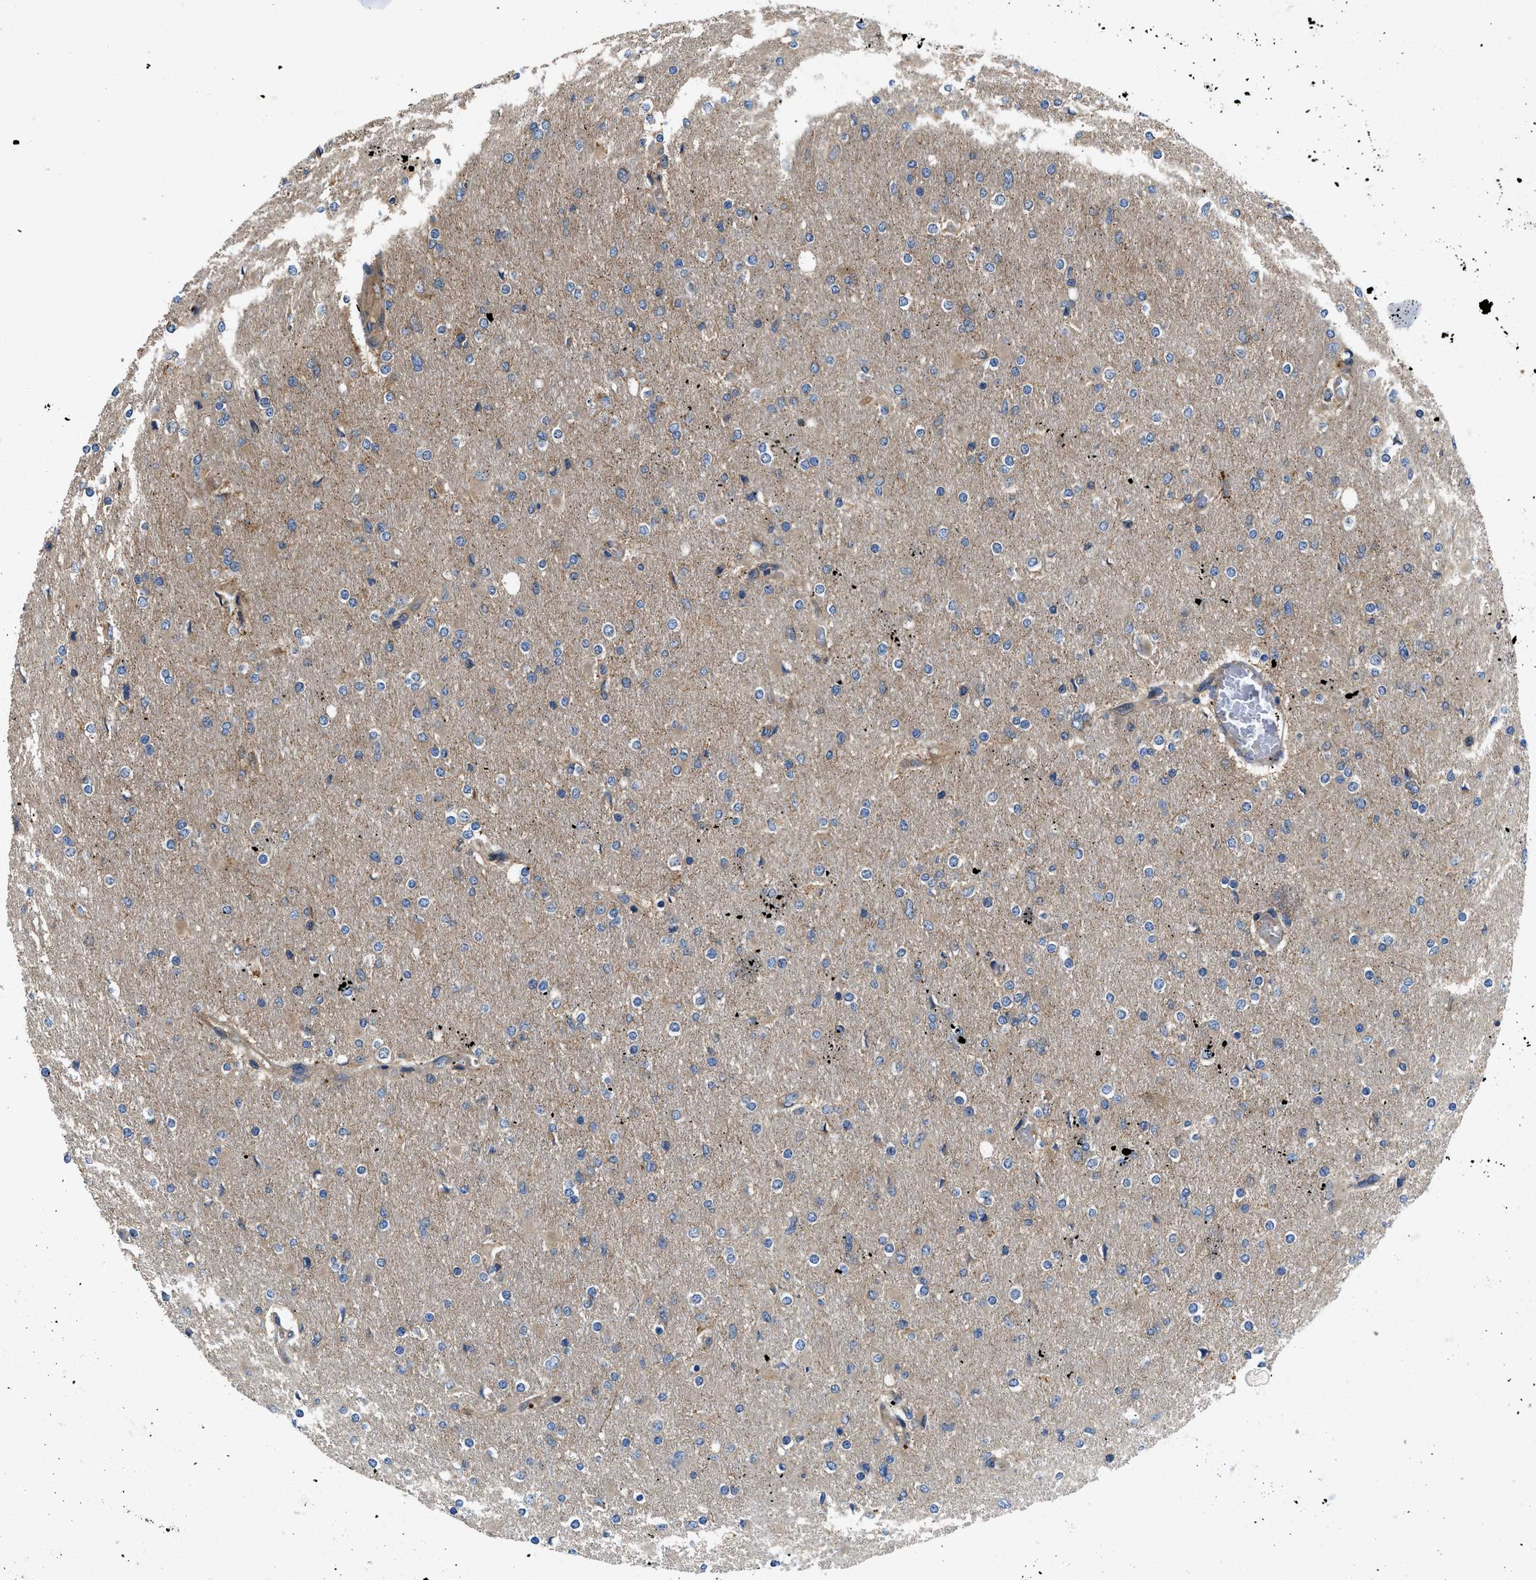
{"staining": {"intensity": "weak", "quantity": "<25%", "location": "cytoplasmic/membranous"}, "tissue": "glioma", "cell_type": "Tumor cells", "image_type": "cancer", "snomed": [{"axis": "morphology", "description": "Glioma, malignant, High grade"}, {"axis": "topography", "description": "Cerebral cortex"}], "caption": "The histopathology image exhibits no staining of tumor cells in malignant glioma (high-grade).", "gene": "CNNM3", "patient": {"sex": "female", "age": 36}}